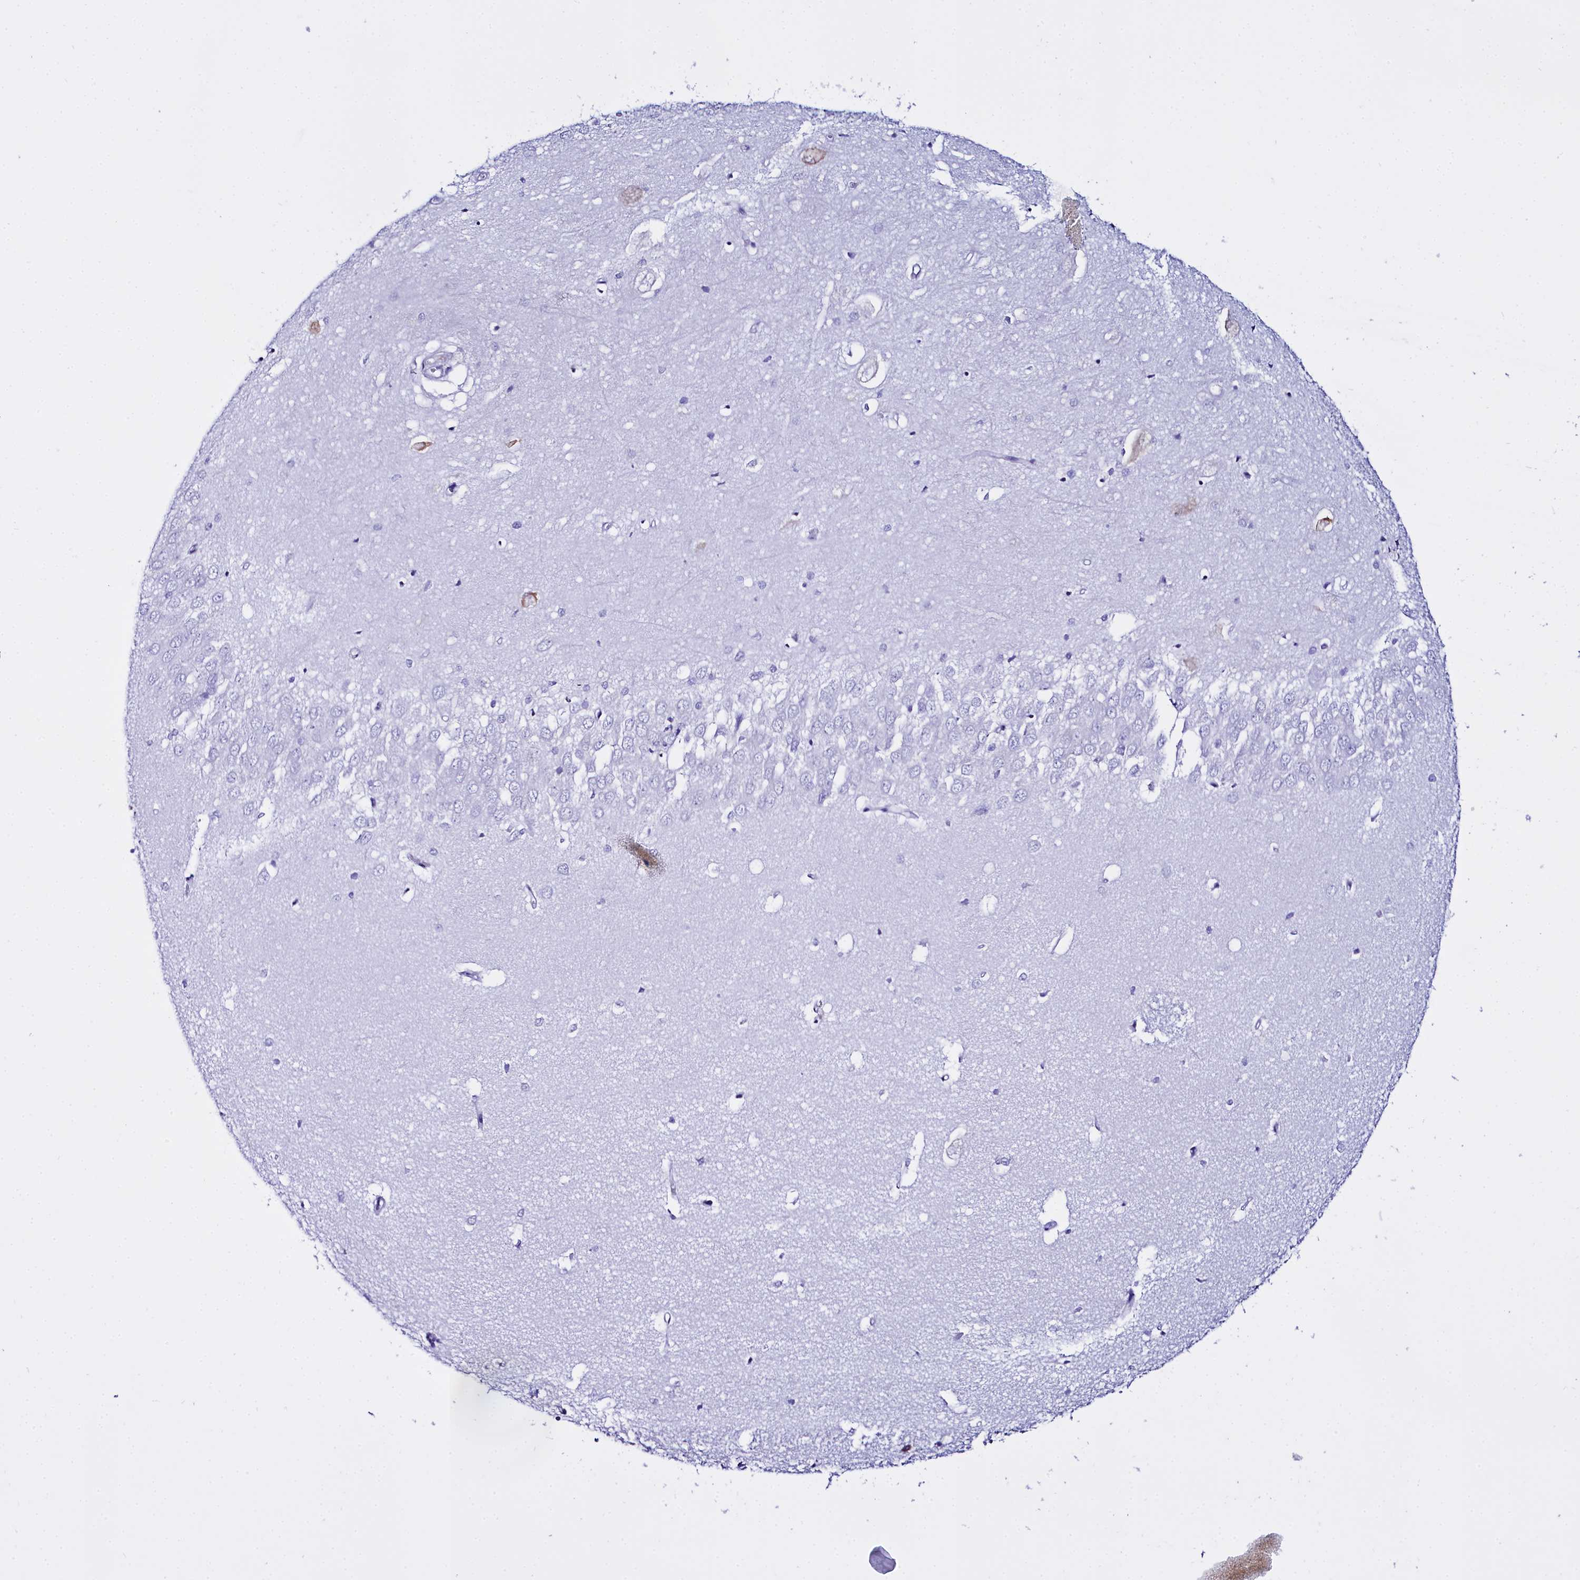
{"staining": {"intensity": "negative", "quantity": "none", "location": "none"}, "tissue": "hippocampus", "cell_type": "Glial cells", "image_type": "normal", "snomed": [{"axis": "morphology", "description": "Normal tissue, NOS"}, {"axis": "topography", "description": "Hippocampus"}], "caption": "A high-resolution image shows immunohistochemistry staining of normal hippocampus, which exhibits no significant positivity in glial cells. Nuclei are stained in blue.", "gene": "TXNDC5", "patient": {"sex": "female", "age": 64}}